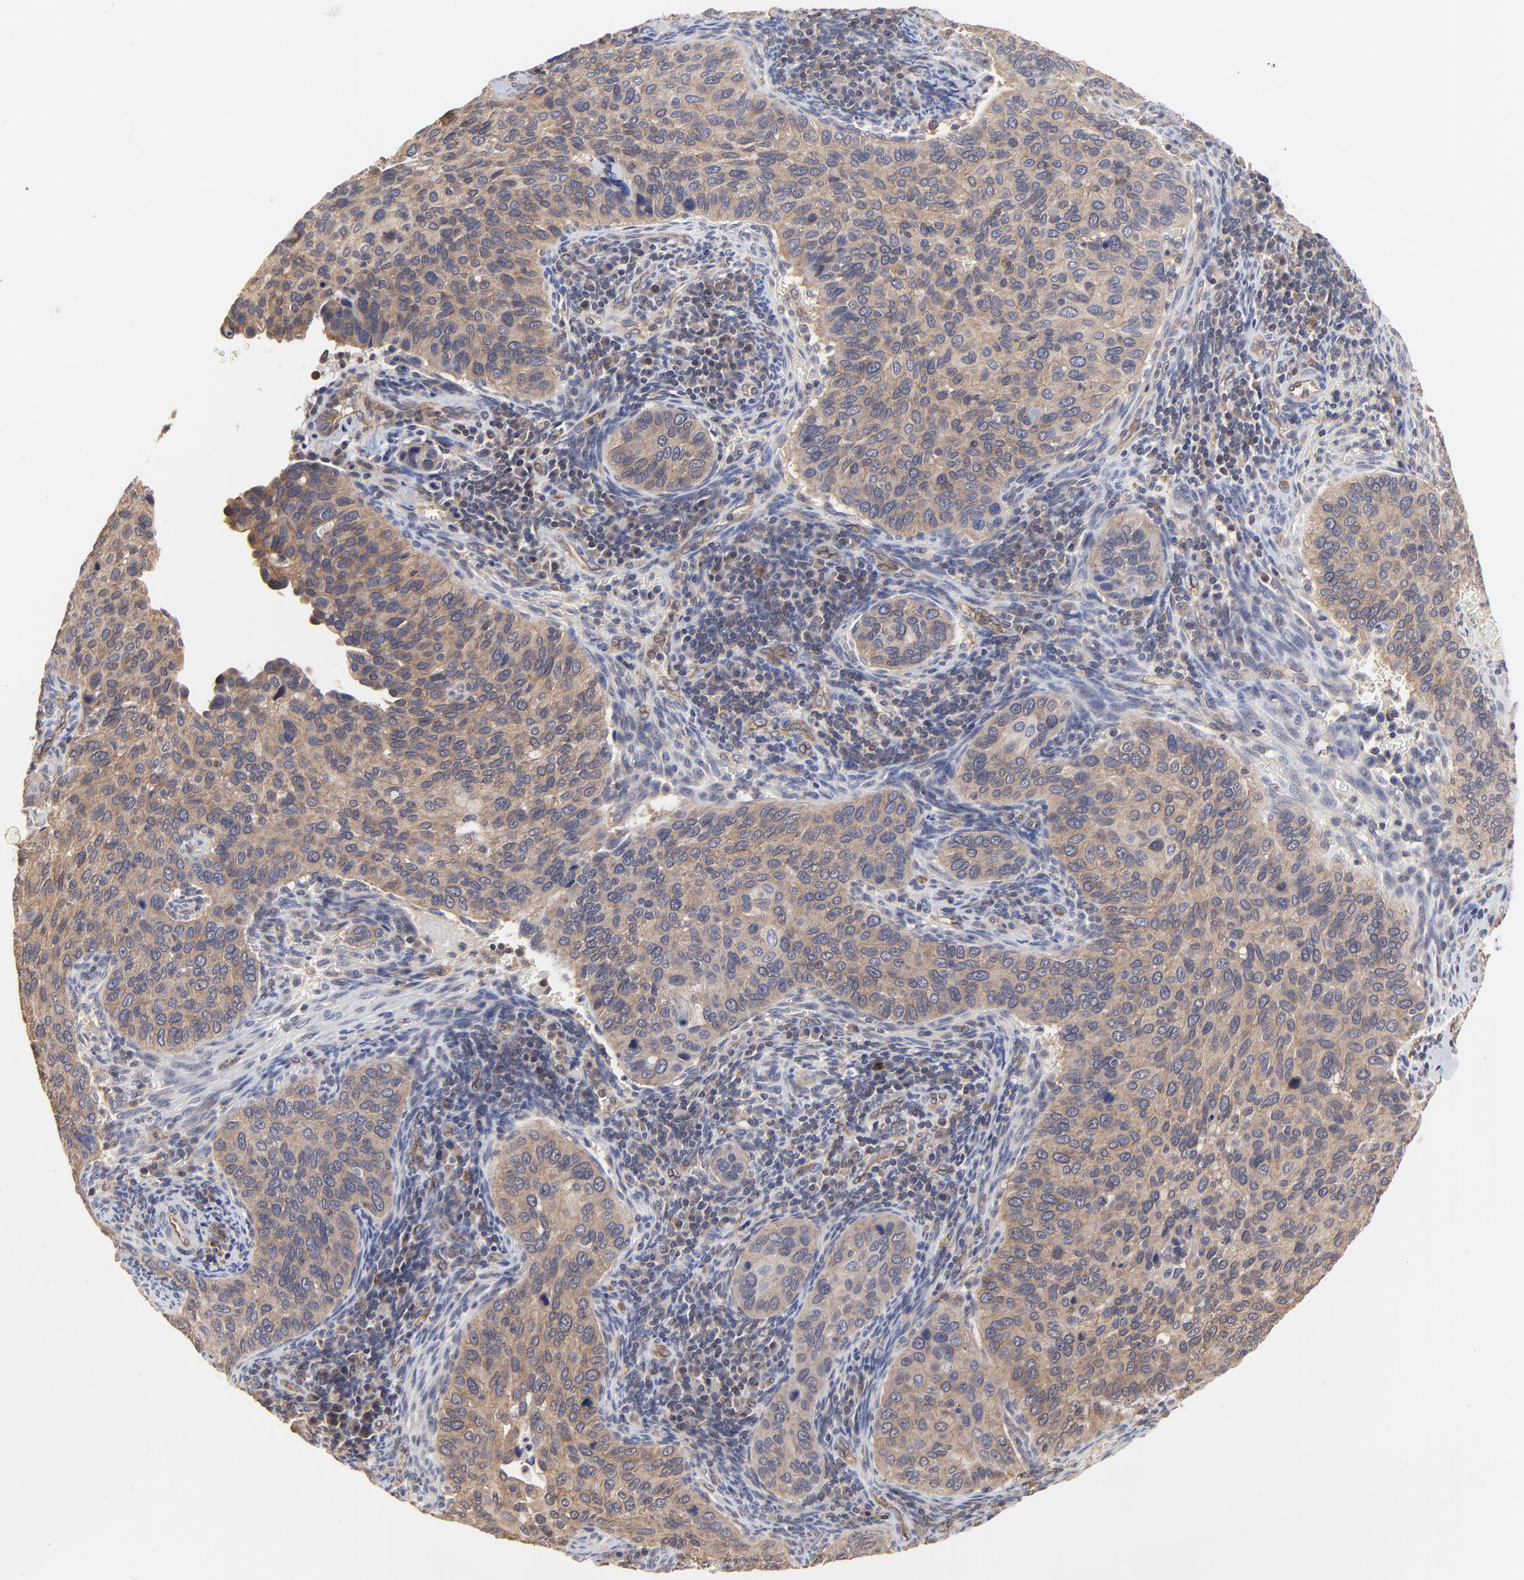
{"staining": {"intensity": "moderate", "quantity": ">75%", "location": "cytoplasmic/membranous"}, "tissue": "cervical cancer", "cell_type": "Tumor cells", "image_type": "cancer", "snomed": [{"axis": "morphology", "description": "Adenocarcinoma, NOS"}, {"axis": "topography", "description": "Cervix"}], "caption": "Immunohistochemical staining of cervical adenocarcinoma shows medium levels of moderate cytoplasmic/membranous staining in about >75% of tumor cells.", "gene": "ARMT1", "patient": {"sex": "female", "age": 29}}